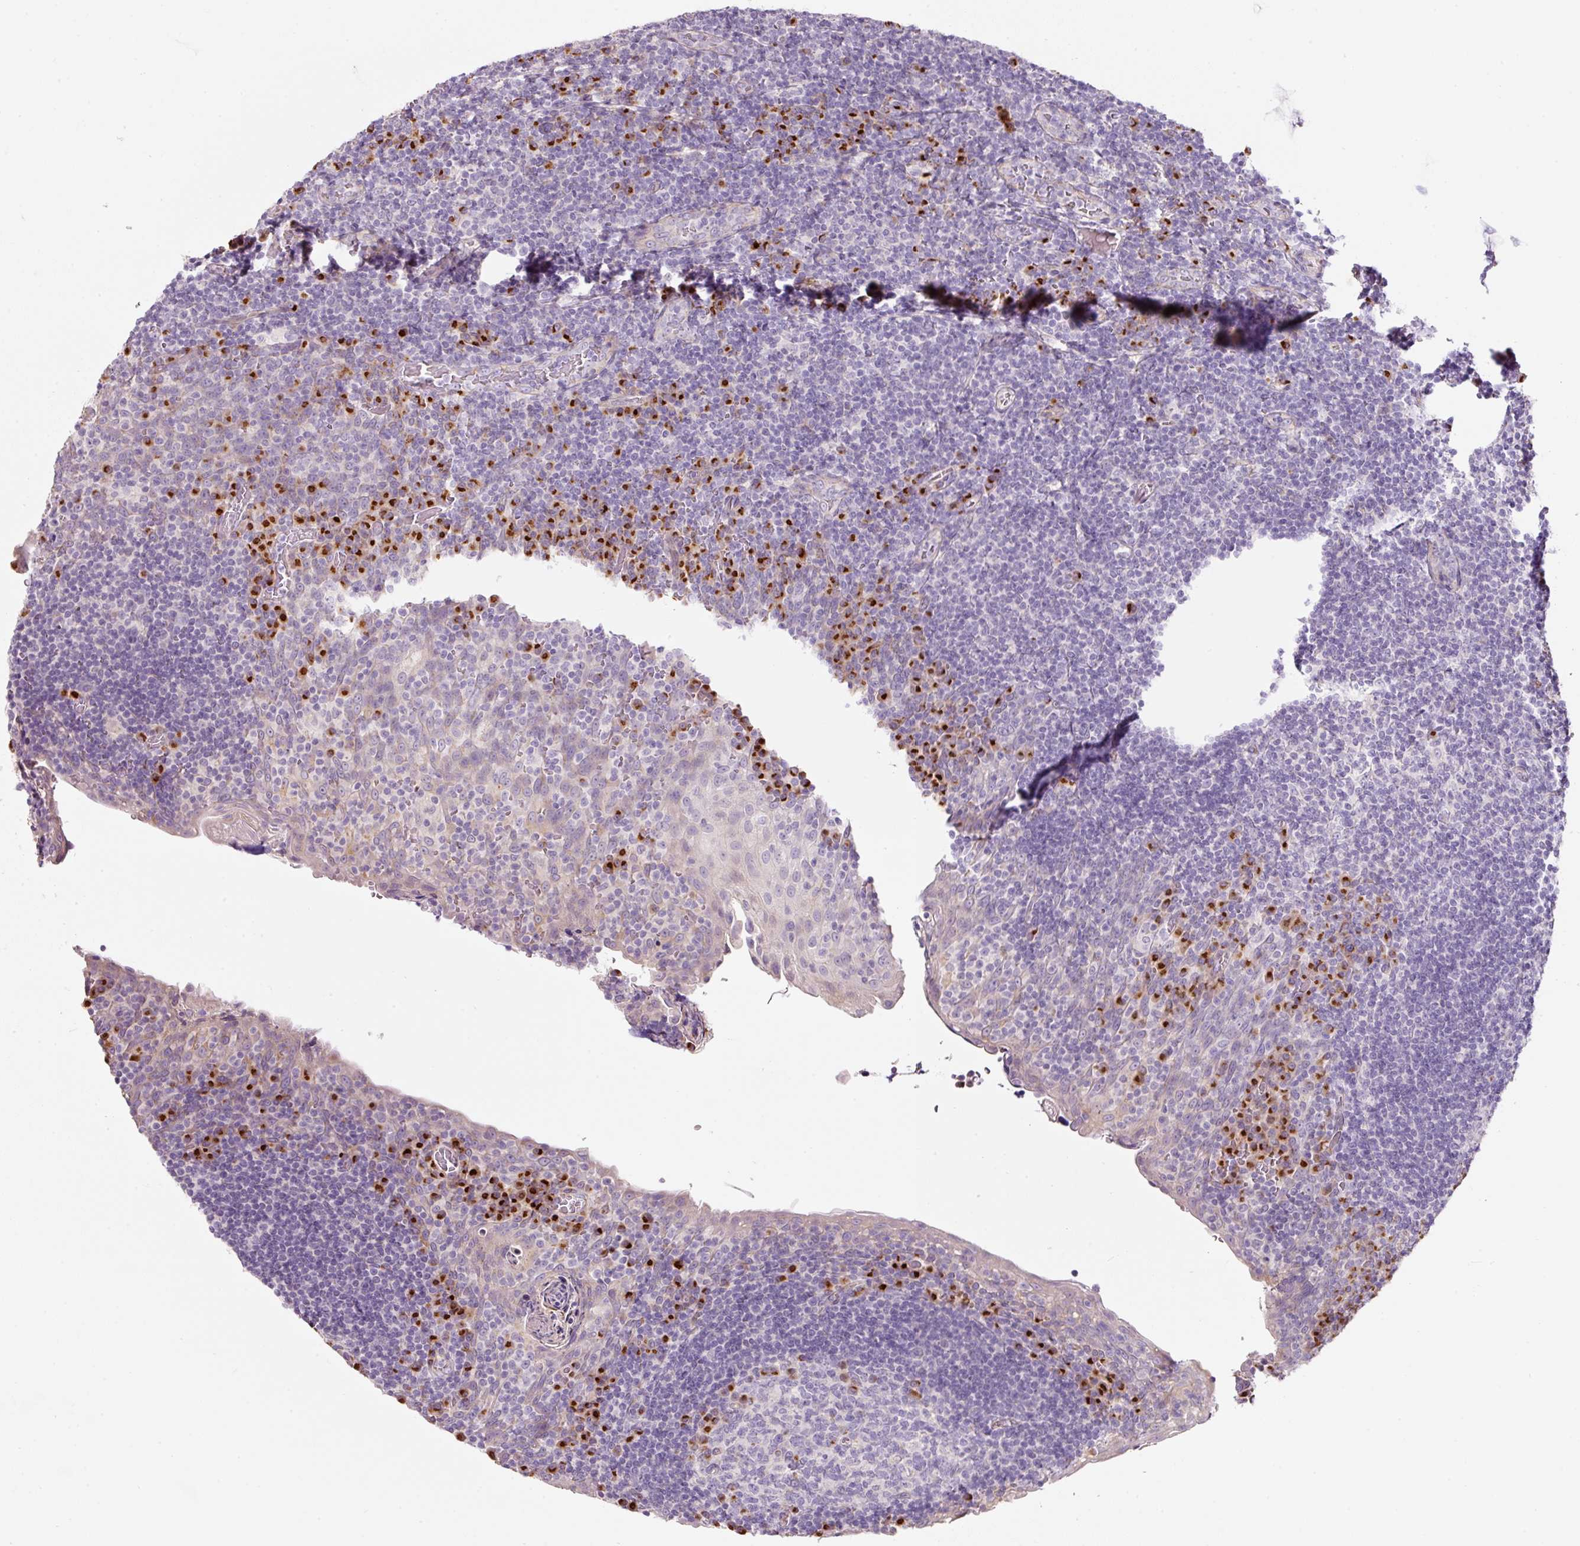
{"staining": {"intensity": "strong", "quantity": "<25%", "location": "cytoplasmic/membranous"}, "tissue": "tonsil", "cell_type": "Germinal center cells", "image_type": "normal", "snomed": [{"axis": "morphology", "description": "Normal tissue, NOS"}, {"axis": "topography", "description": "Tonsil"}], "caption": "Tonsil was stained to show a protein in brown. There is medium levels of strong cytoplasmic/membranous positivity in approximately <25% of germinal center cells.", "gene": "NBPF11", "patient": {"sex": "male", "age": 17}}